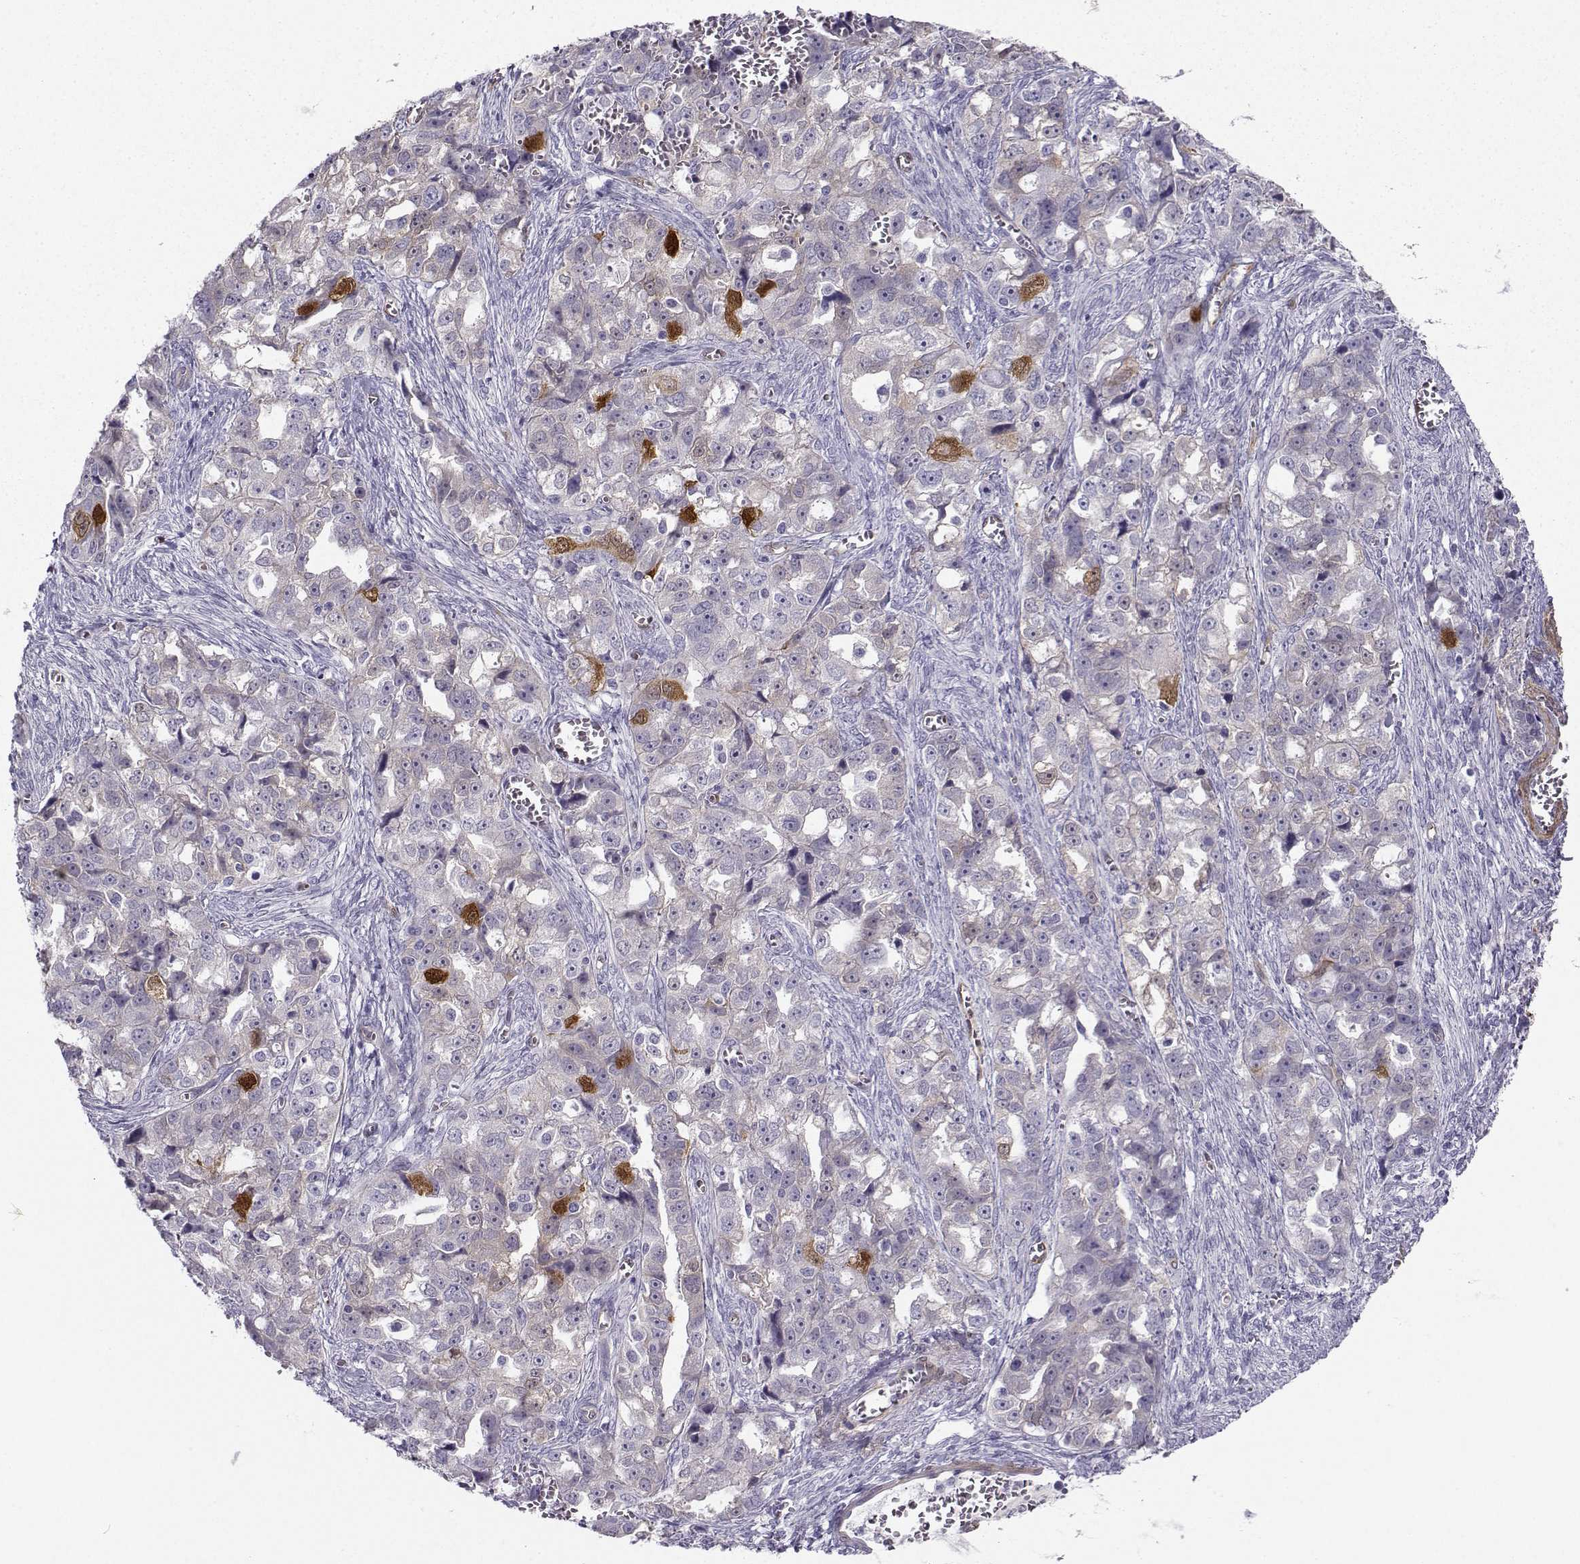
{"staining": {"intensity": "strong", "quantity": "<25%", "location": "cytoplasmic/membranous"}, "tissue": "ovarian cancer", "cell_type": "Tumor cells", "image_type": "cancer", "snomed": [{"axis": "morphology", "description": "Cystadenocarcinoma, serous, NOS"}, {"axis": "topography", "description": "Ovary"}], "caption": "DAB immunohistochemical staining of ovarian serous cystadenocarcinoma exhibits strong cytoplasmic/membranous protein staining in about <25% of tumor cells.", "gene": "NQO1", "patient": {"sex": "female", "age": 51}}